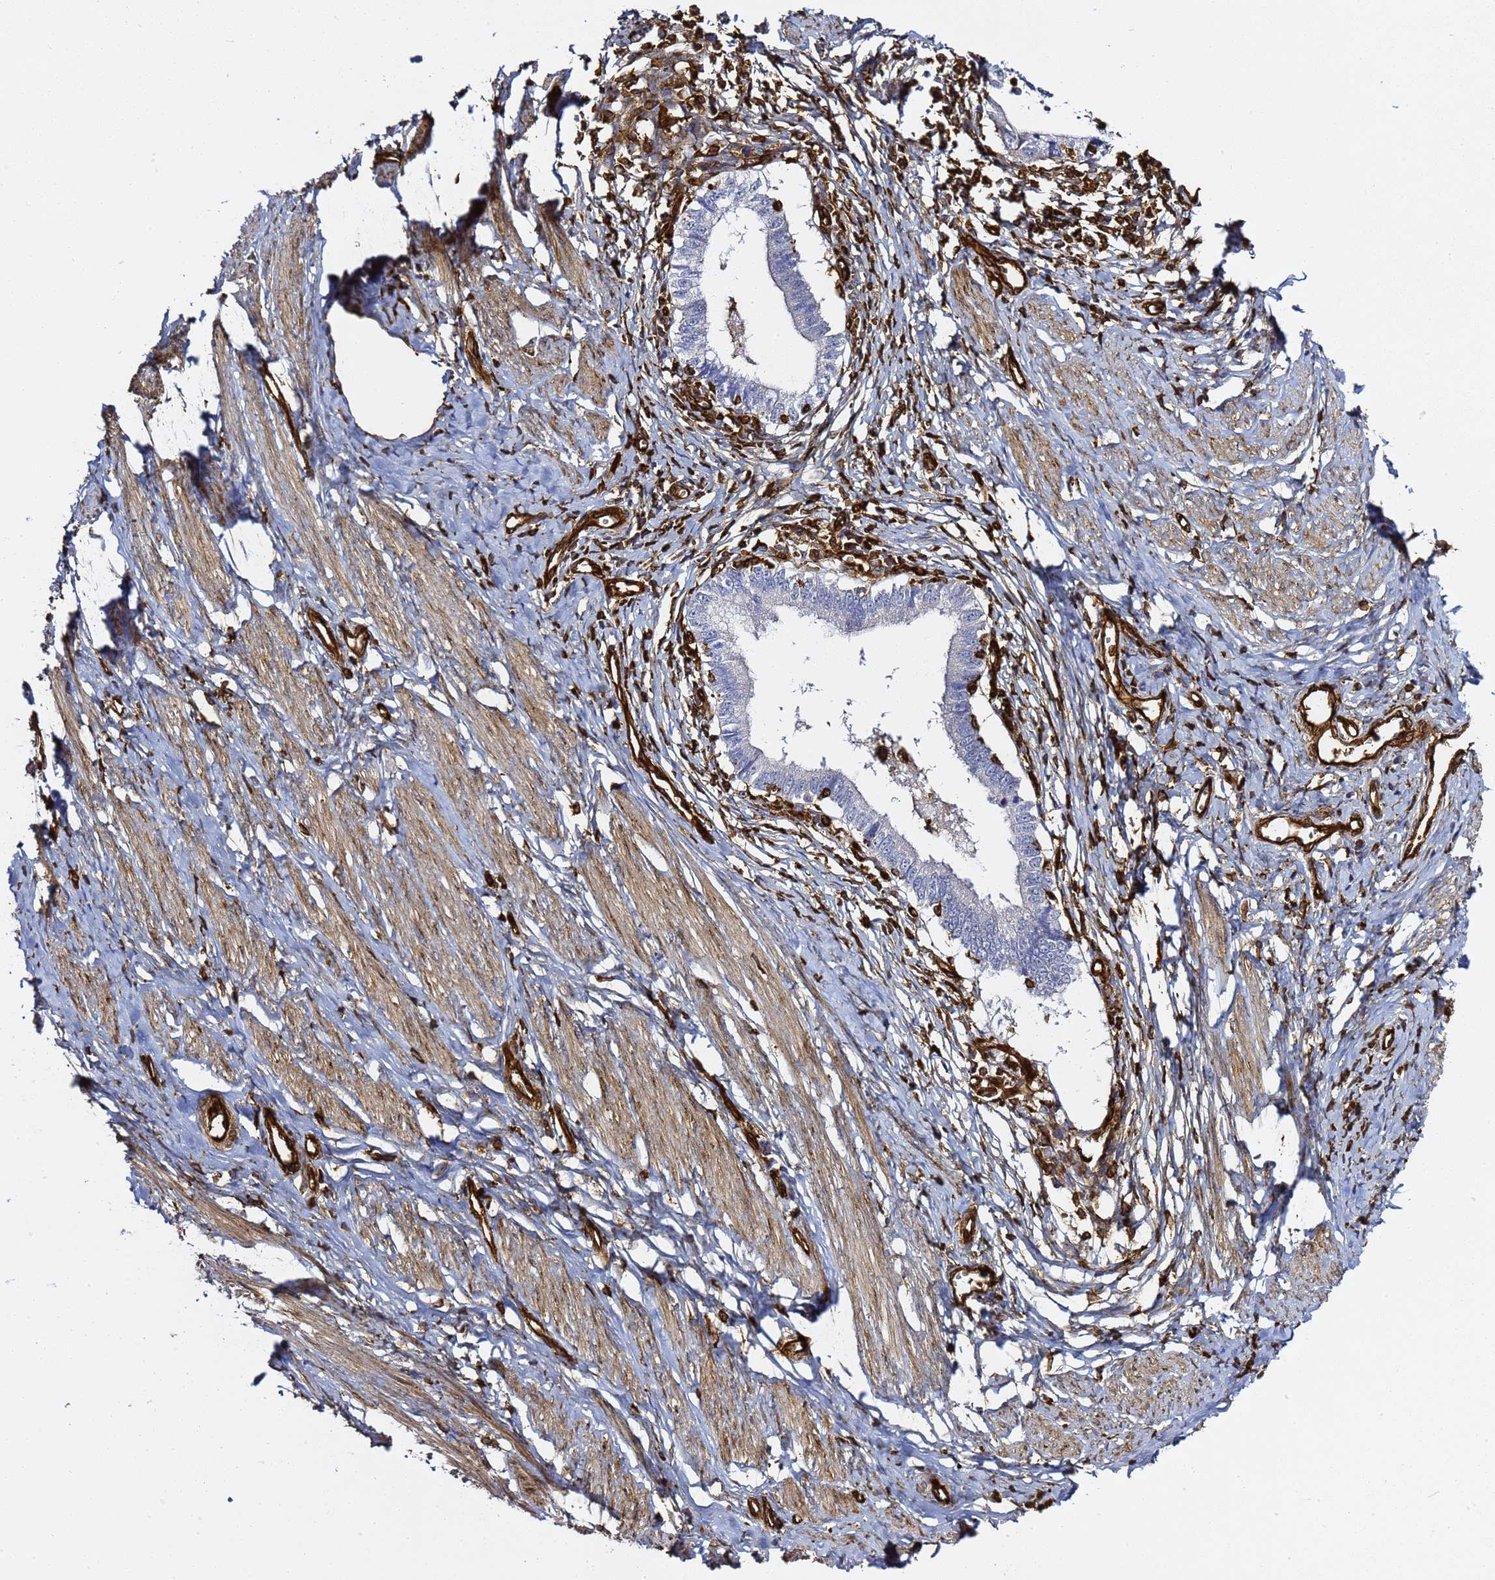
{"staining": {"intensity": "negative", "quantity": "none", "location": "none"}, "tissue": "cervical cancer", "cell_type": "Tumor cells", "image_type": "cancer", "snomed": [{"axis": "morphology", "description": "Adenocarcinoma, NOS"}, {"axis": "topography", "description": "Cervix"}], "caption": "High magnification brightfield microscopy of cervical cancer (adenocarcinoma) stained with DAB (brown) and counterstained with hematoxylin (blue): tumor cells show no significant positivity.", "gene": "ZBTB8OS", "patient": {"sex": "female", "age": 36}}